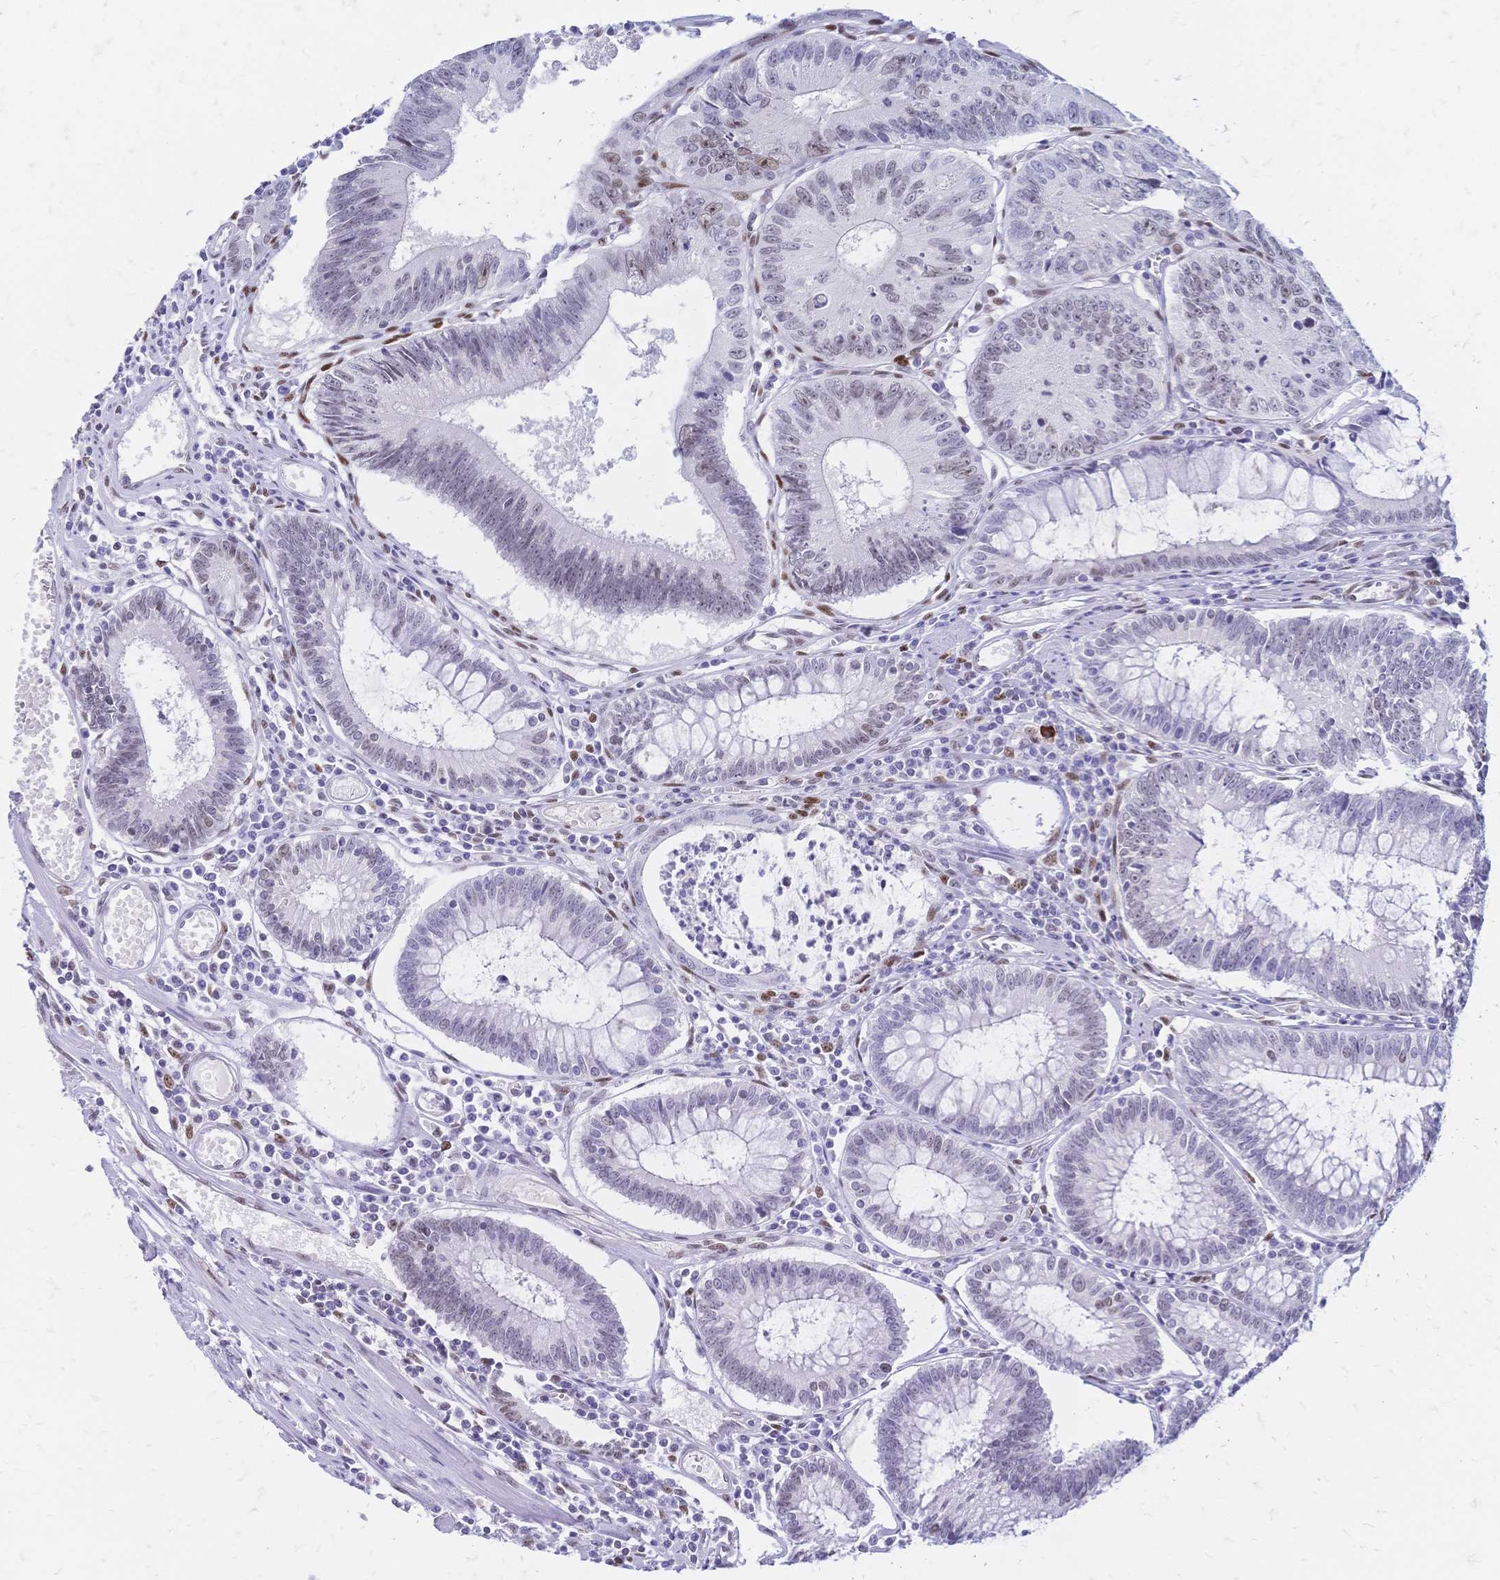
{"staining": {"intensity": "negative", "quantity": "none", "location": "none"}, "tissue": "colorectal cancer", "cell_type": "Tumor cells", "image_type": "cancer", "snomed": [{"axis": "morphology", "description": "Adenocarcinoma, NOS"}, {"axis": "topography", "description": "Rectum"}], "caption": "Tumor cells are negative for brown protein staining in colorectal cancer (adenocarcinoma).", "gene": "NFIC", "patient": {"sex": "female", "age": 81}}